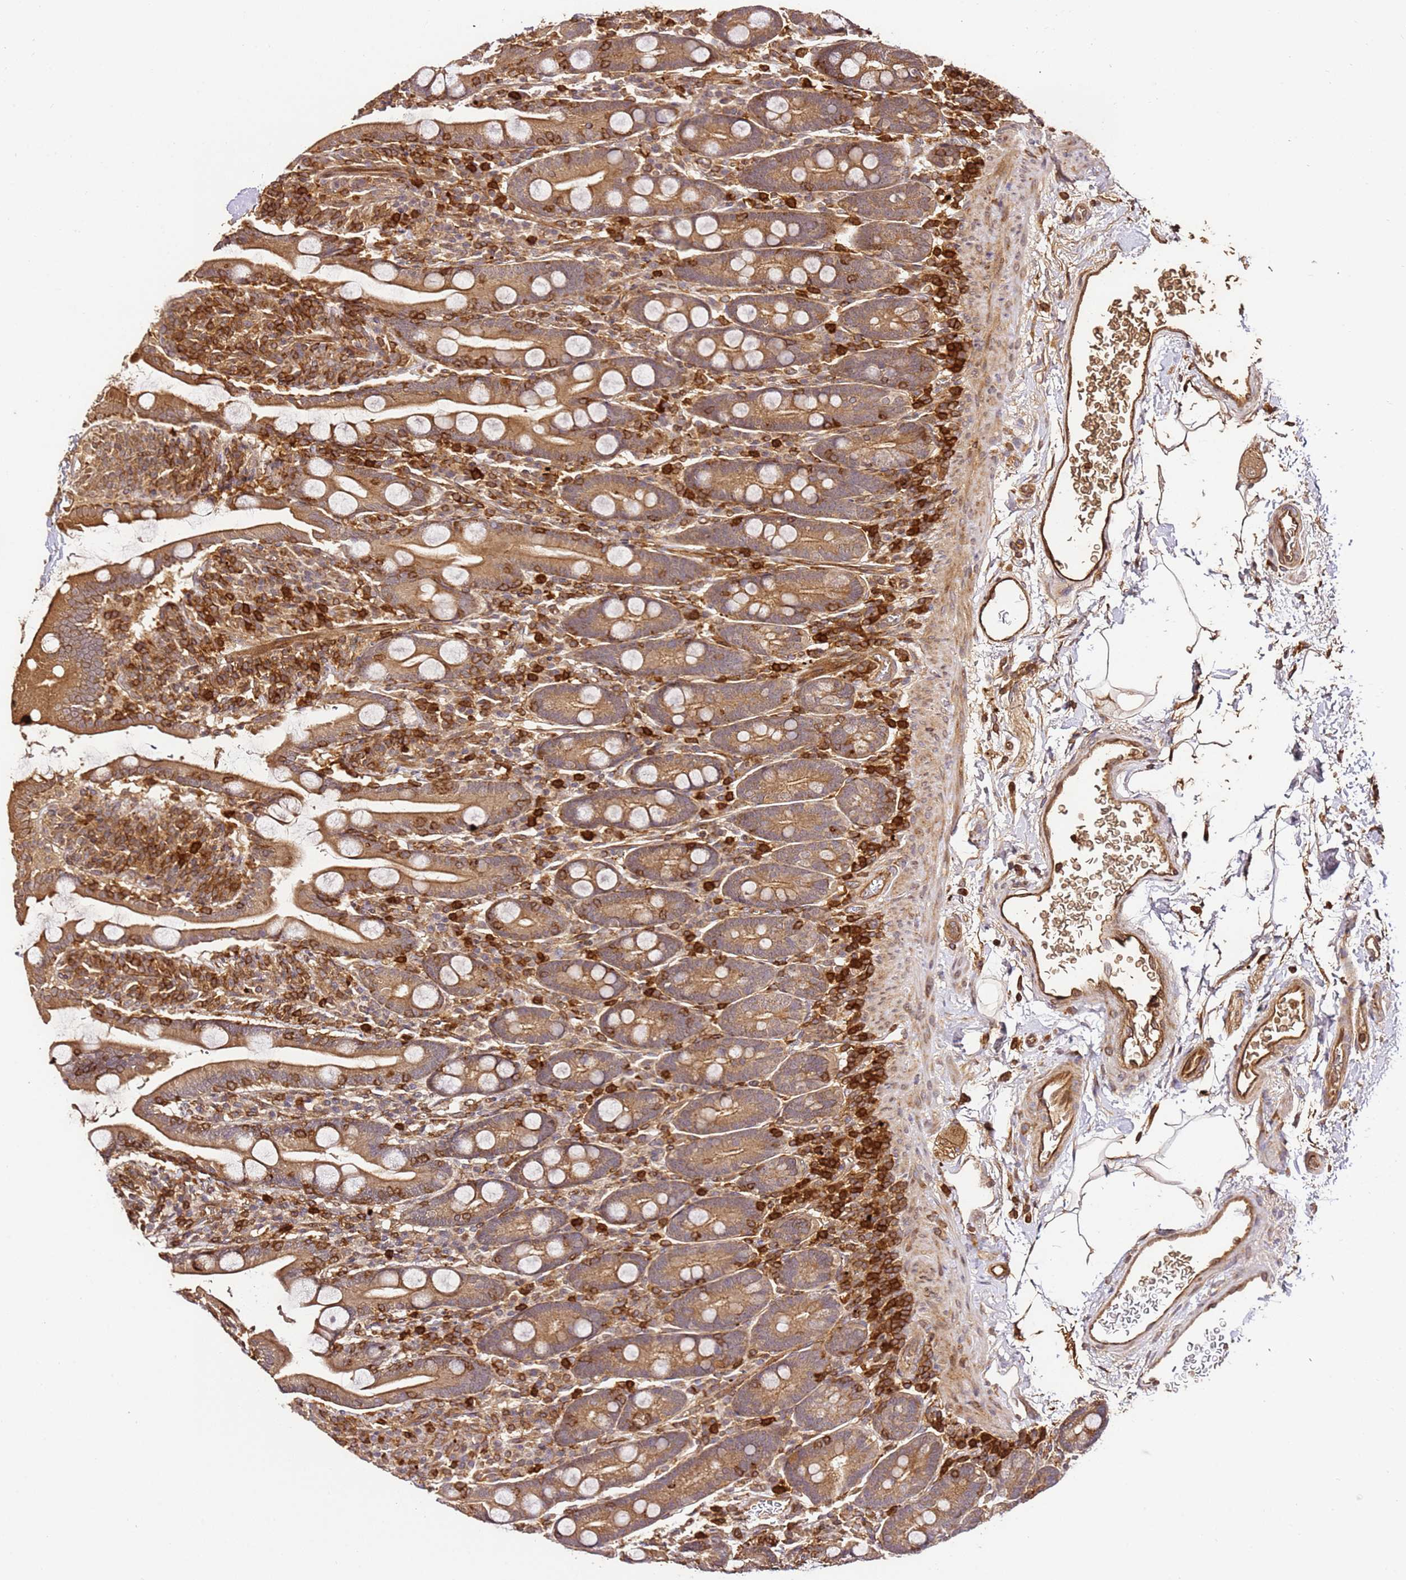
{"staining": {"intensity": "moderate", "quantity": ">75%", "location": "cytoplasmic/membranous"}, "tissue": "duodenum", "cell_type": "Glandular cells", "image_type": "normal", "snomed": [{"axis": "morphology", "description": "Normal tissue, NOS"}, {"axis": "topography", "description": "Duodenum"}], "caption": "Protein staining shows moderate cytoplasmic/membranous staining in about >75% of glandular cells in normal duodenum.", "gene": "KATNAL2", "patient": {"sex": "male", "age": 35}}